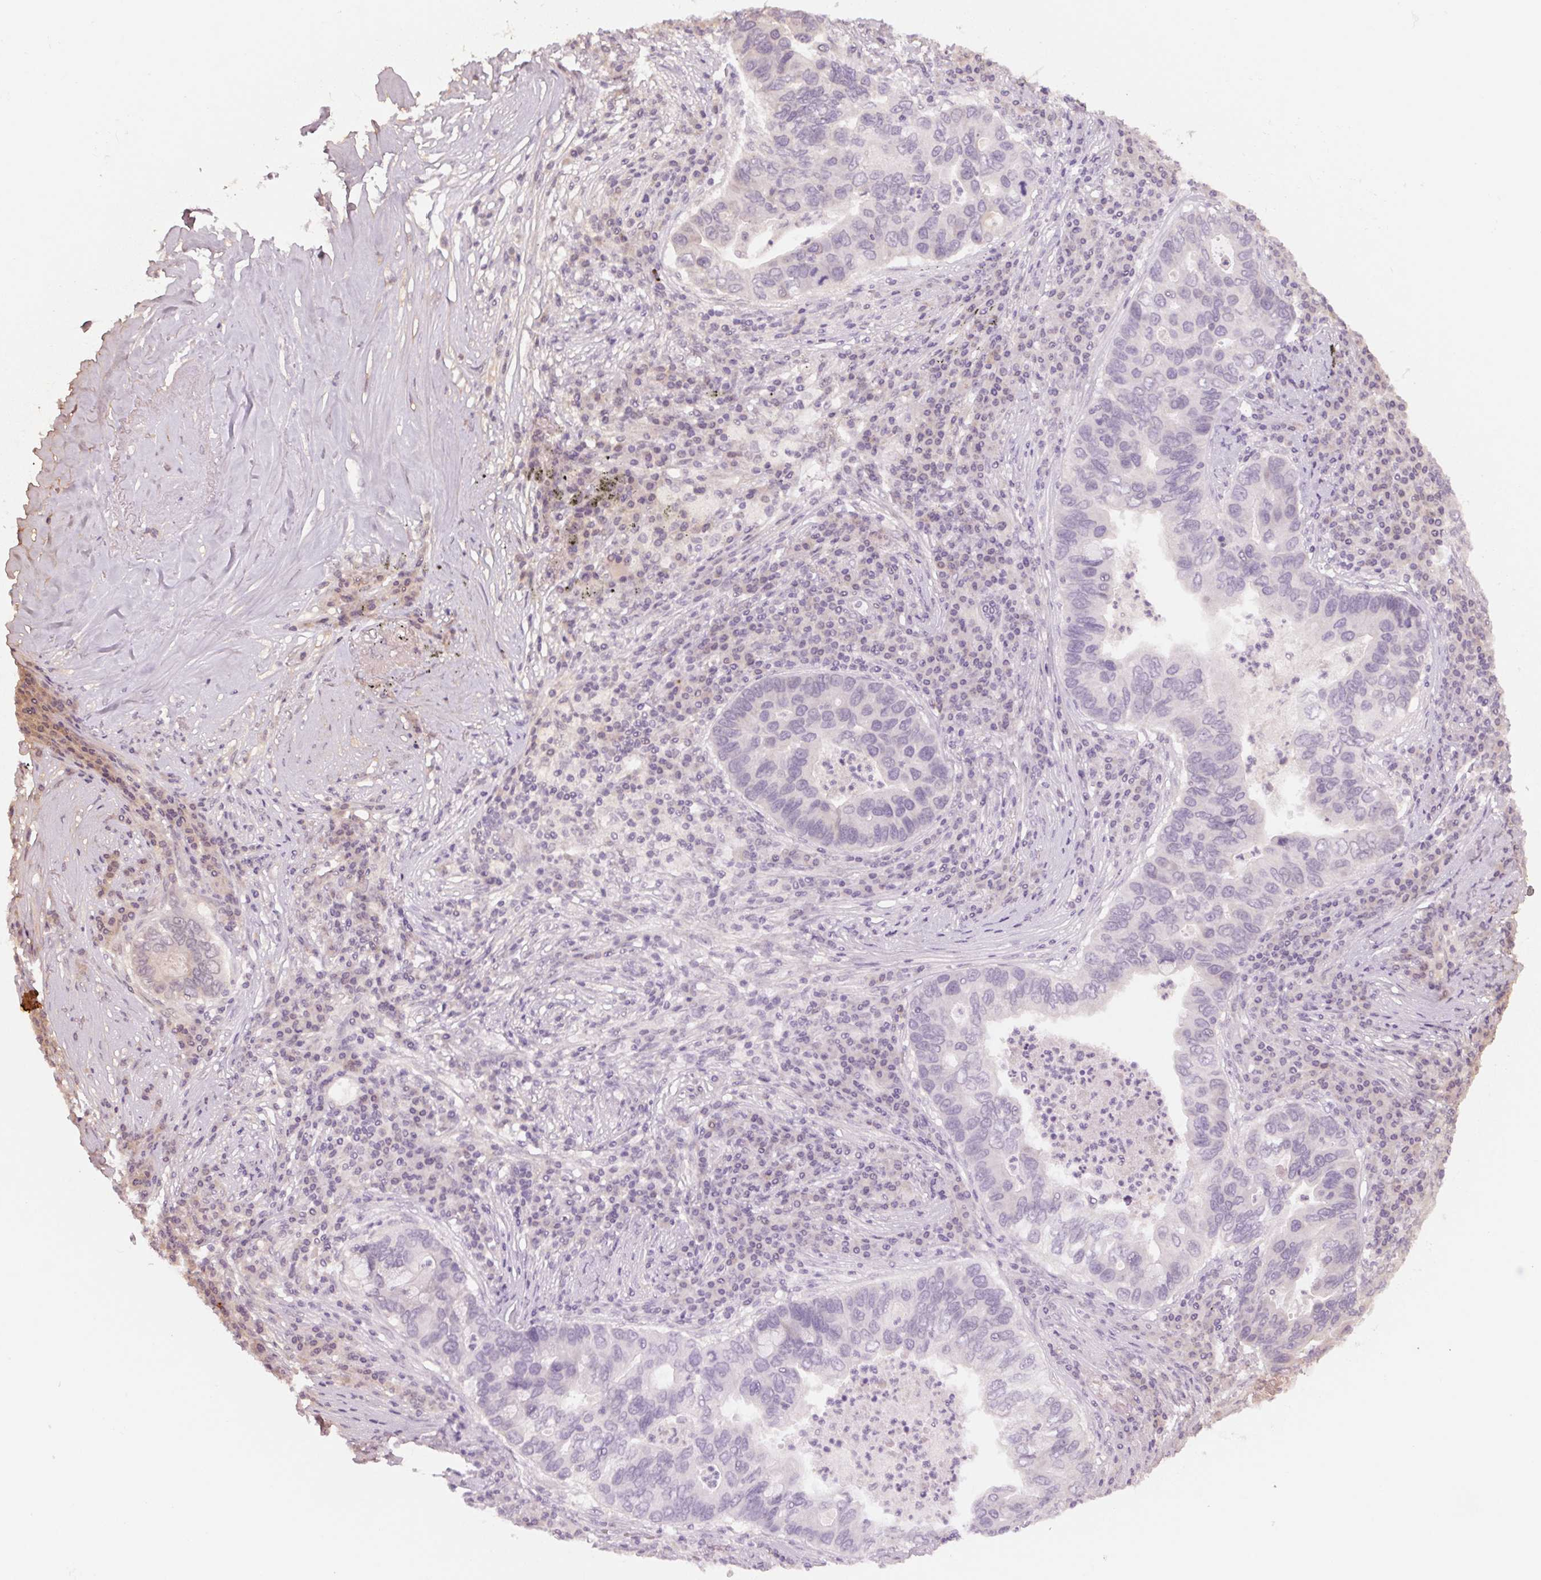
{"staining": {"intensity": "negative", "quantity": "none", "location": "none"}, "tissue": "lung cancer", "cell_type": "Tumor cells", "image_type": "cancer", "snomed": [{"axis": "morphology", "description": "Adenocarcinoma, NOS"}, {"axis": "morphology", "description": "Adenocarcinoma, metastatic, NOS"}, {"axis": "topography", "description": "Lymph node"}, {"axis": "topography", "description": "Lung"}], "caption": "IHC histopathology image of neoplastic tissue: lung cancer stained with DAB (3,3'-diaminobenzidine) demonstrates no significant protein staining in tumor cells. (Immunohistochemistry (ihc), brightfield microscopy, high magnification).", "gene": "PPIA", "patient": {"sex": "female", "age": 54}}